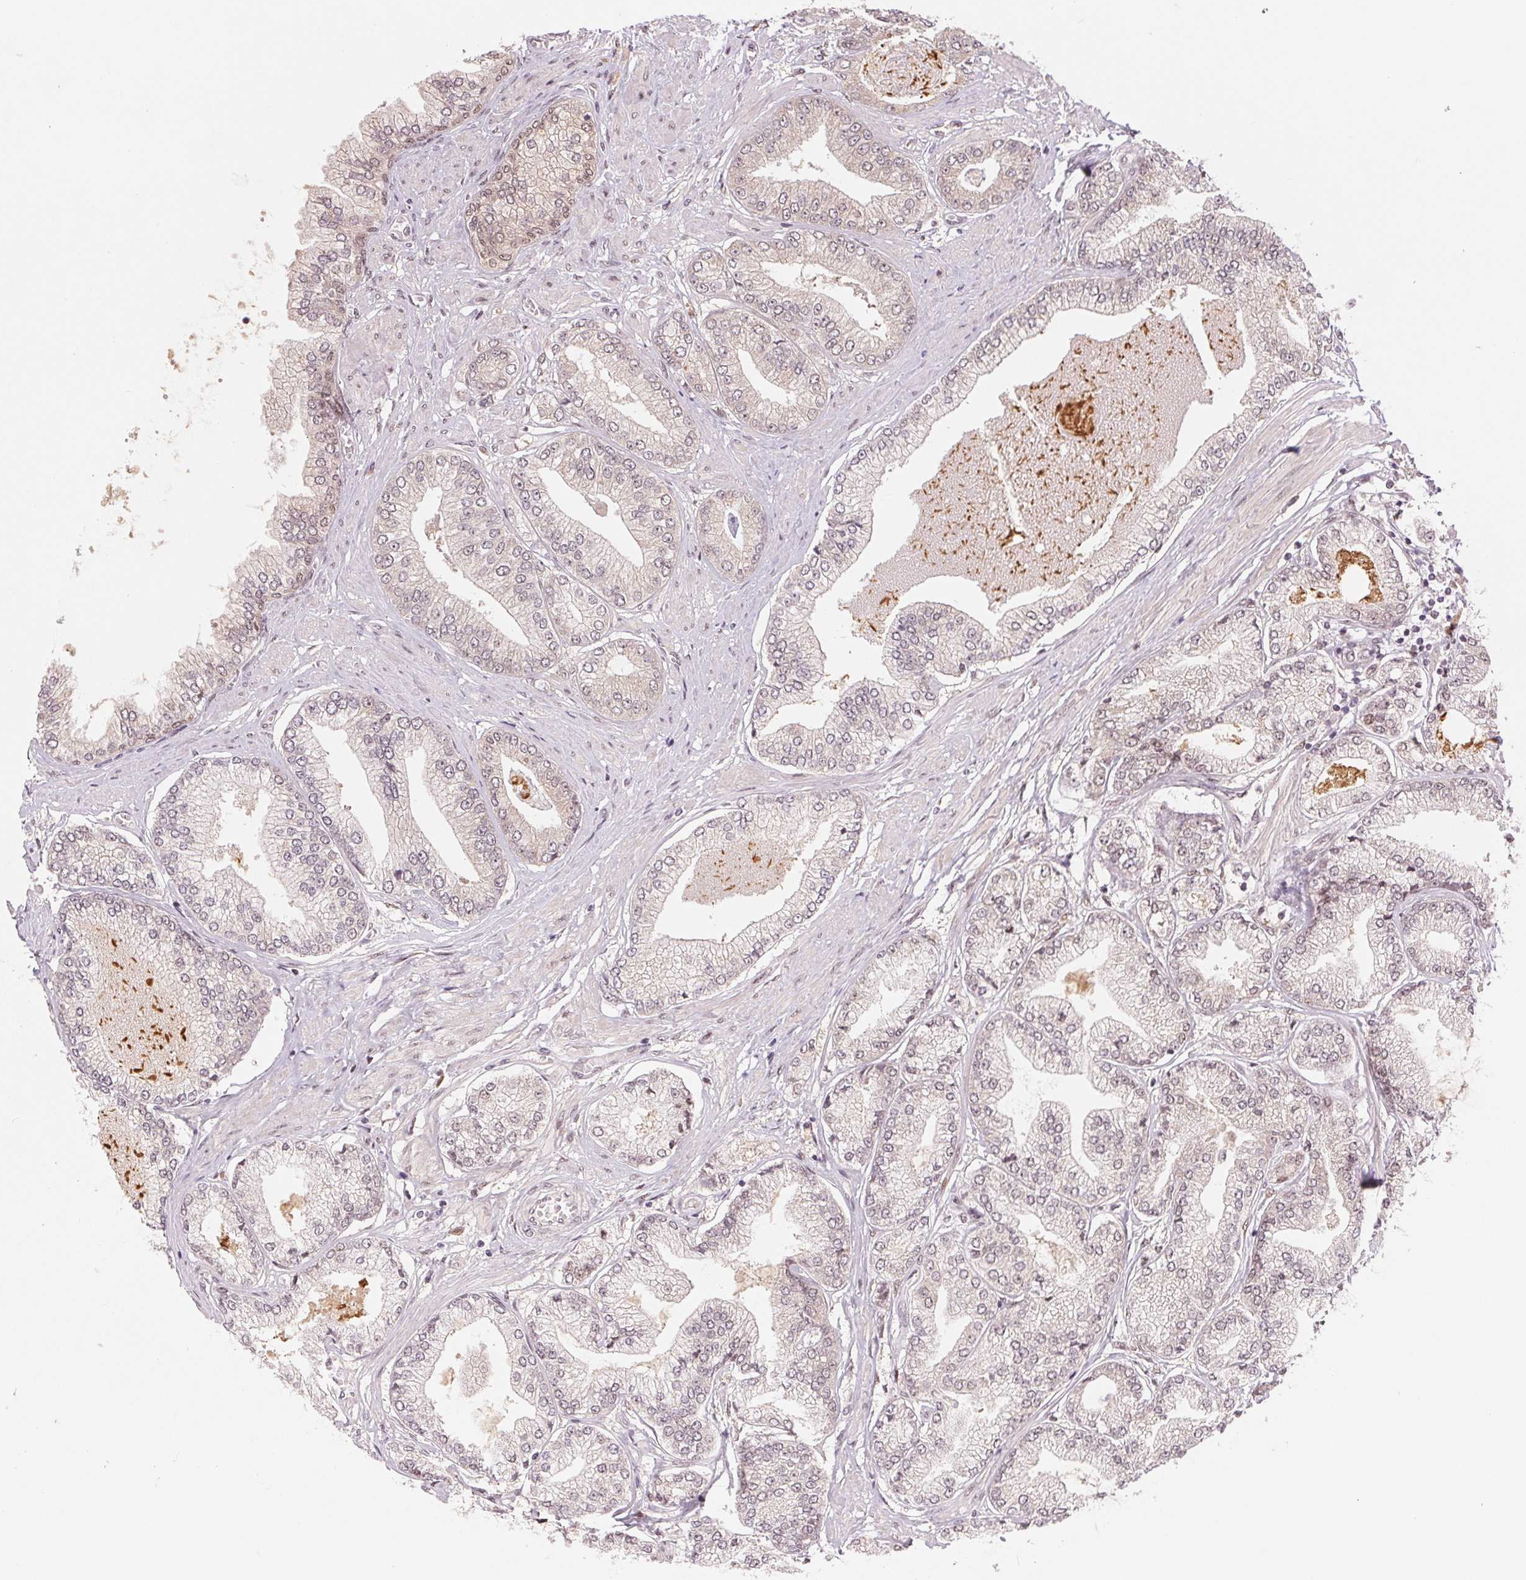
{"staining": {"intensity": "weak", "quantity": "<25%", "location": "cytoplasmic/membranous"}, "tissue": "prostate cancer", "cell_type": "Tumor cells", "image_type": "cancer", "snomed": [{"axis": "morphology", "description": "Adenocarcinoma, Low grade"}, {"axis": "topography", "description": "Prostate"}], "caption": "Tumor cells are negative for protein expression in human prostate cancer (adenocarcinoma (low-grade)).", "gene": "ERI3", "patient": {"sex": "male", "age": 55}}